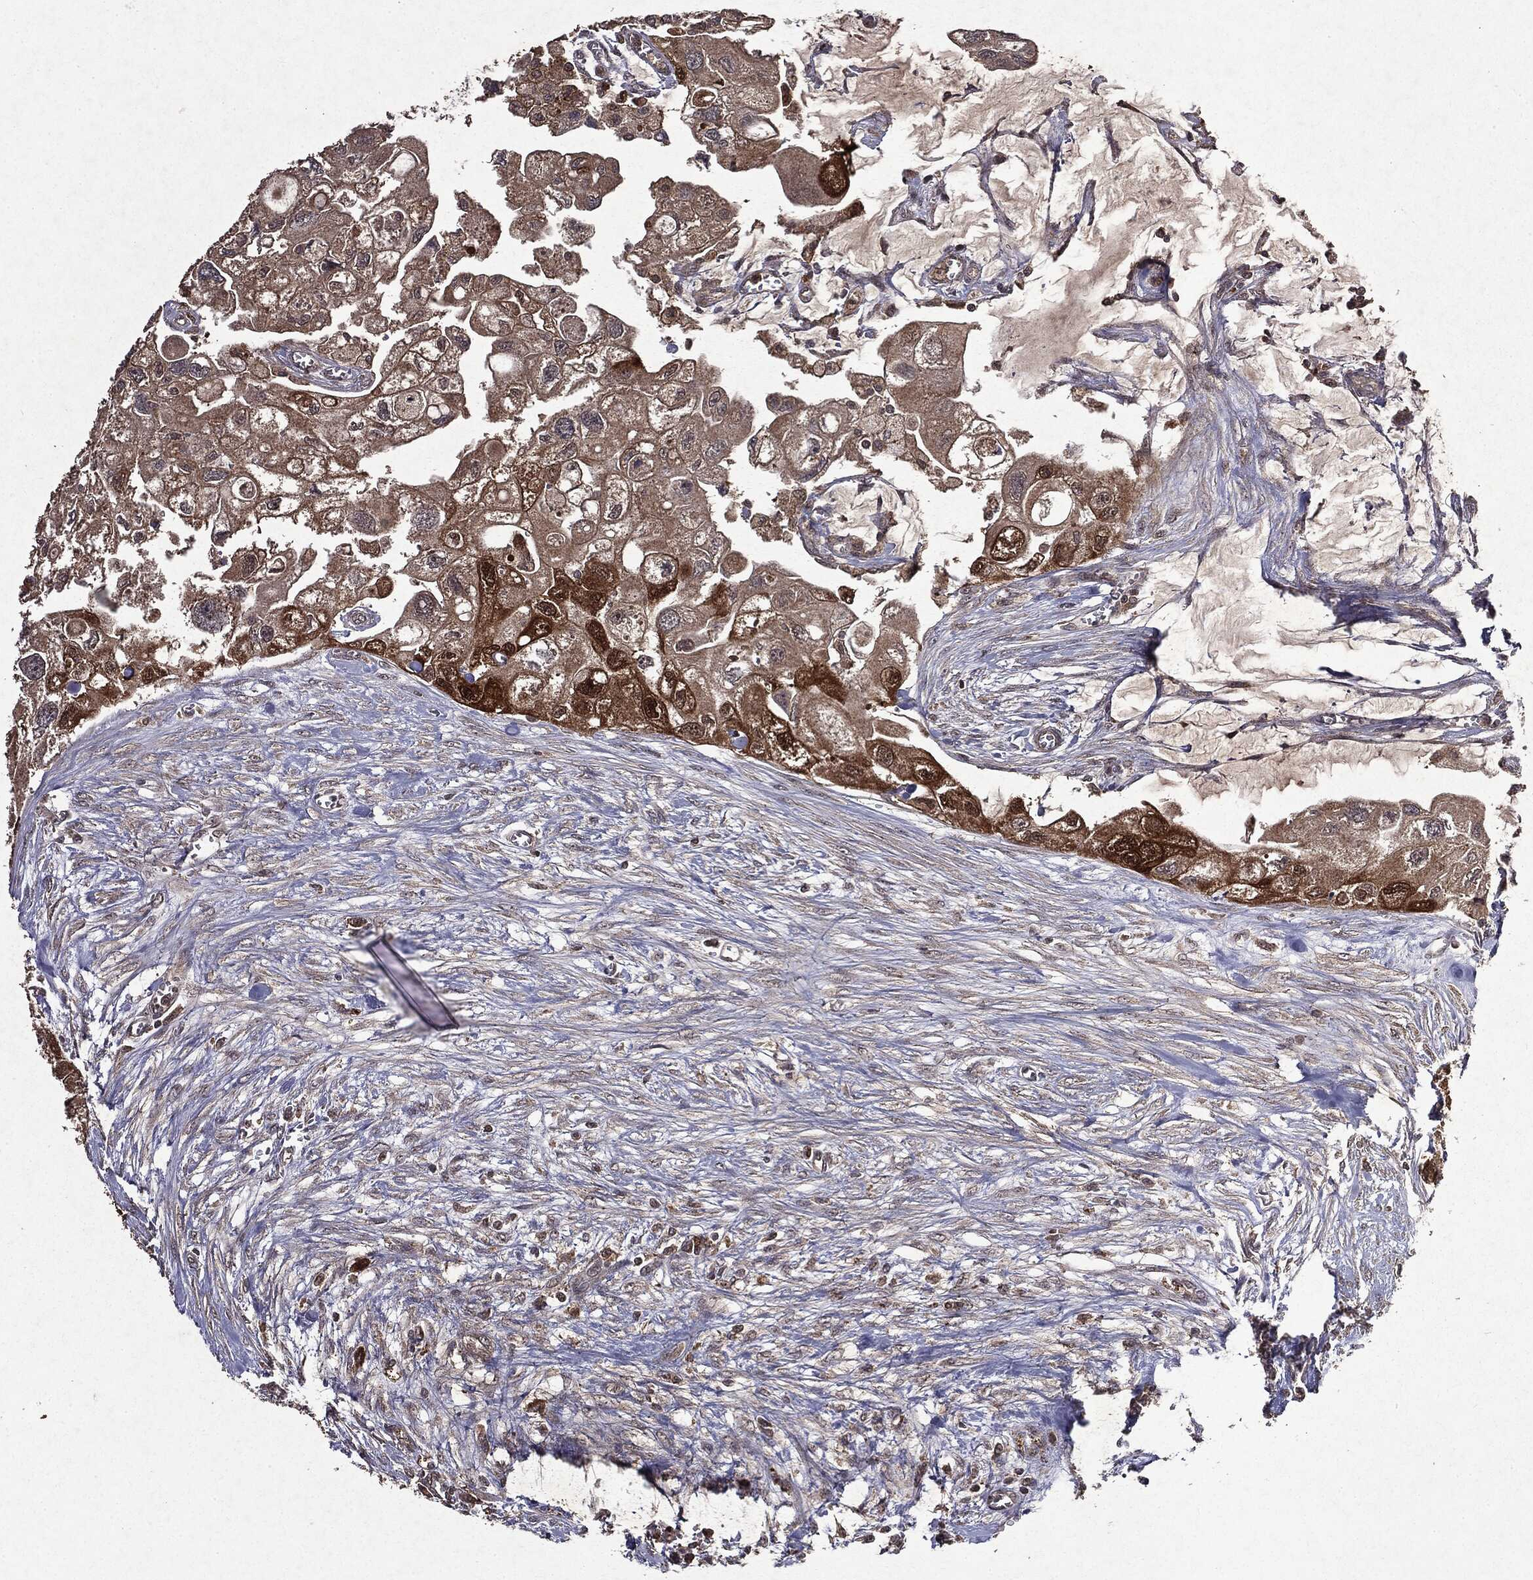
{"staining": {"intensity": "moderate", "quantity": "<25%", "location": "cytoplasmic/membranous"}, "tissue": "urothelial cancer", "cell_type": "Tumor cells", "image_type": "cancer", "snomed": [{"axis": "morphology", "description": "Urothelial carcinoma, High grade"}, {"axis": "topography", "description": "Urinary bladder"}], "caption": "Immunohistochemical staining of human urothelial cancer displays moderate cytoplasmic/membranous protein staining in approximately <25% of tumor cells. (brown staining indicates protein expression, while blue staining denotes nuclei).", "gene": "MTOR", "patient": {"sex": "male", "age": 59}}